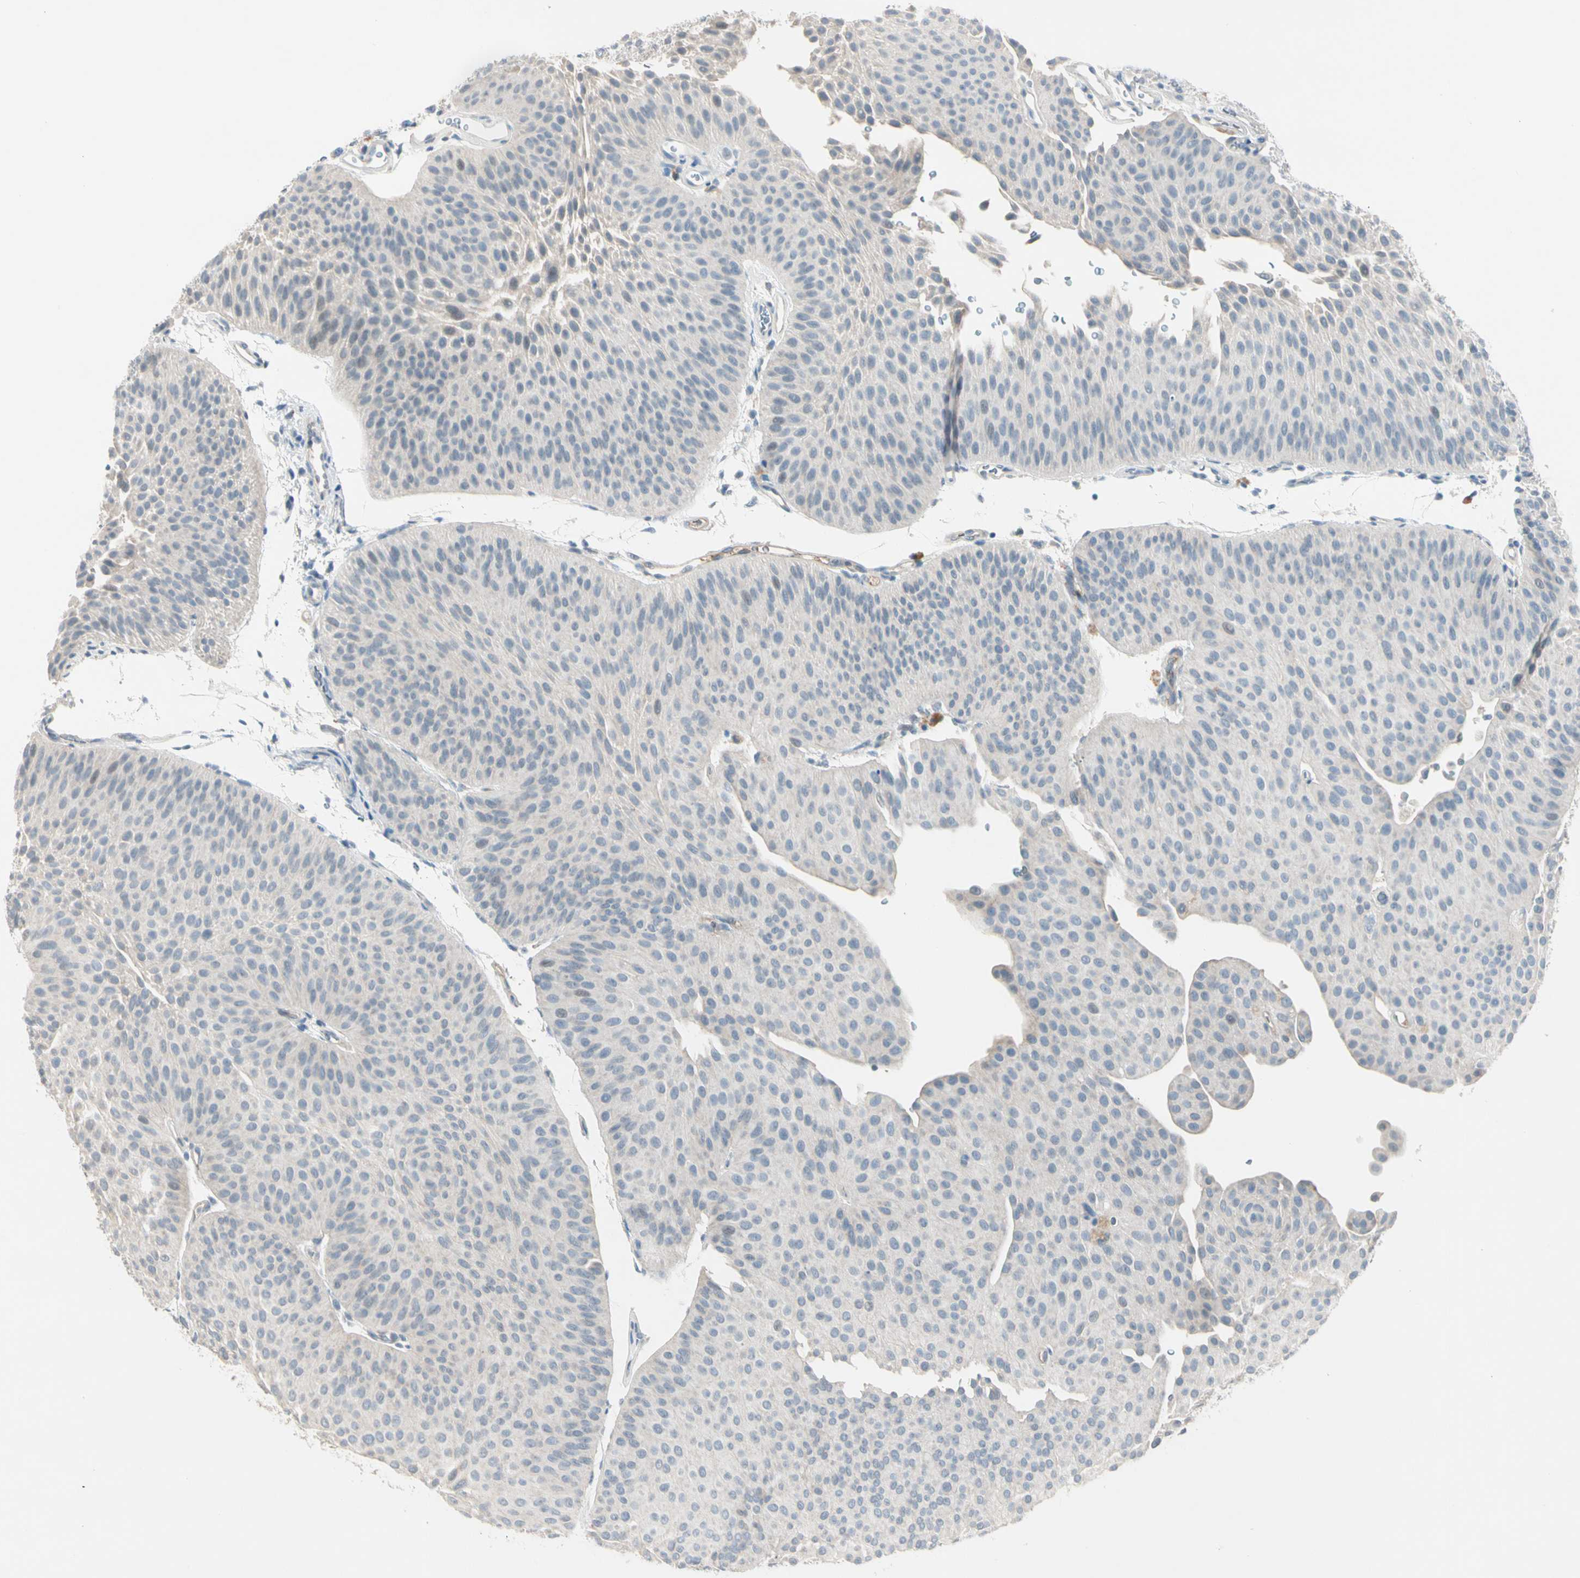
{"staining": {"intensity": "negative", "quantity": "none", "location": "none"}, "tissue": "urothelial cancer", "cell_type": "Tumor cells", "image_type": "cancer", "snomed": [{"axis": "morphology", "description": "Urothelial carcinoma, Low grade"}, {"axis": "topography", "description": "Urinary bladder"}], "caption": "IHC image of neoplastic tissue: human urothelial cancer stained with DAB (3,3'-diaminobenzidine) demonstrates no significant protein expression in tumor cells.", "gene": "SERPIND1", "patient": {"sex": "female", "age": 60}}